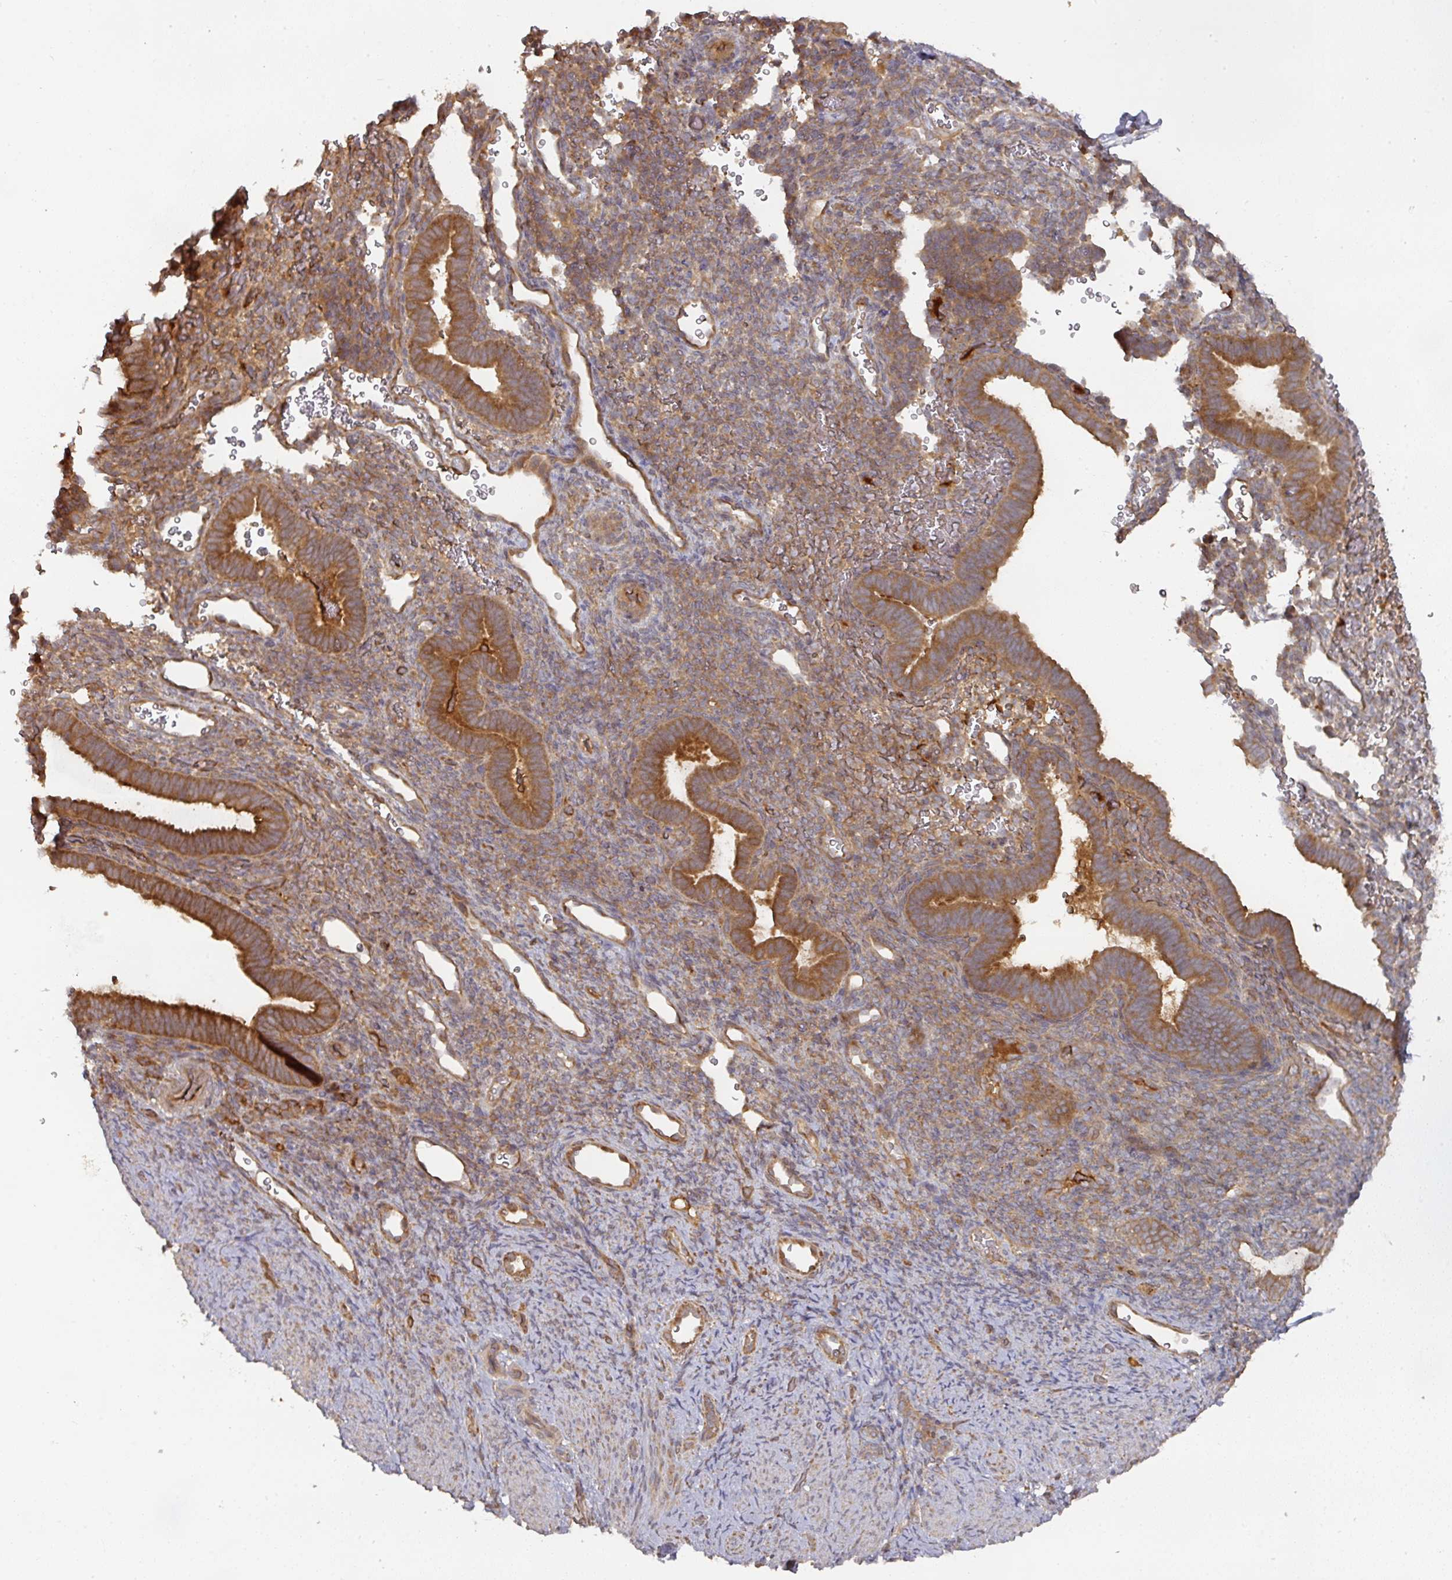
{"staining": {"intensity": "moderate", "quantity": "25%-75%", "location": "cytoplasmic/membranous"}, "tissue": "endometrium", "cell_type": "Cells in endometrial stroma", "image_type": "normal", "snomed": [{"axis": "morphology", "description": "Normal tissue, NOS"}, {"axis": "topography", "description": "Endometrium"}], "caption": "The image demonstrates immunohistochemical staining of benign endometrium. There is moderate cytoplasmic/membranous staining is present in about 25%-75% of cells in endometrial stroma. The staining was performed using DAB (3,3'-diaminobenzidine) to visualize the protein expression in brown, while the nuclei were stained in blue with hematoxylin (Magnification: 20x).", "gene": "CEP95", "patient": {"sex": "female", "age": 34}}